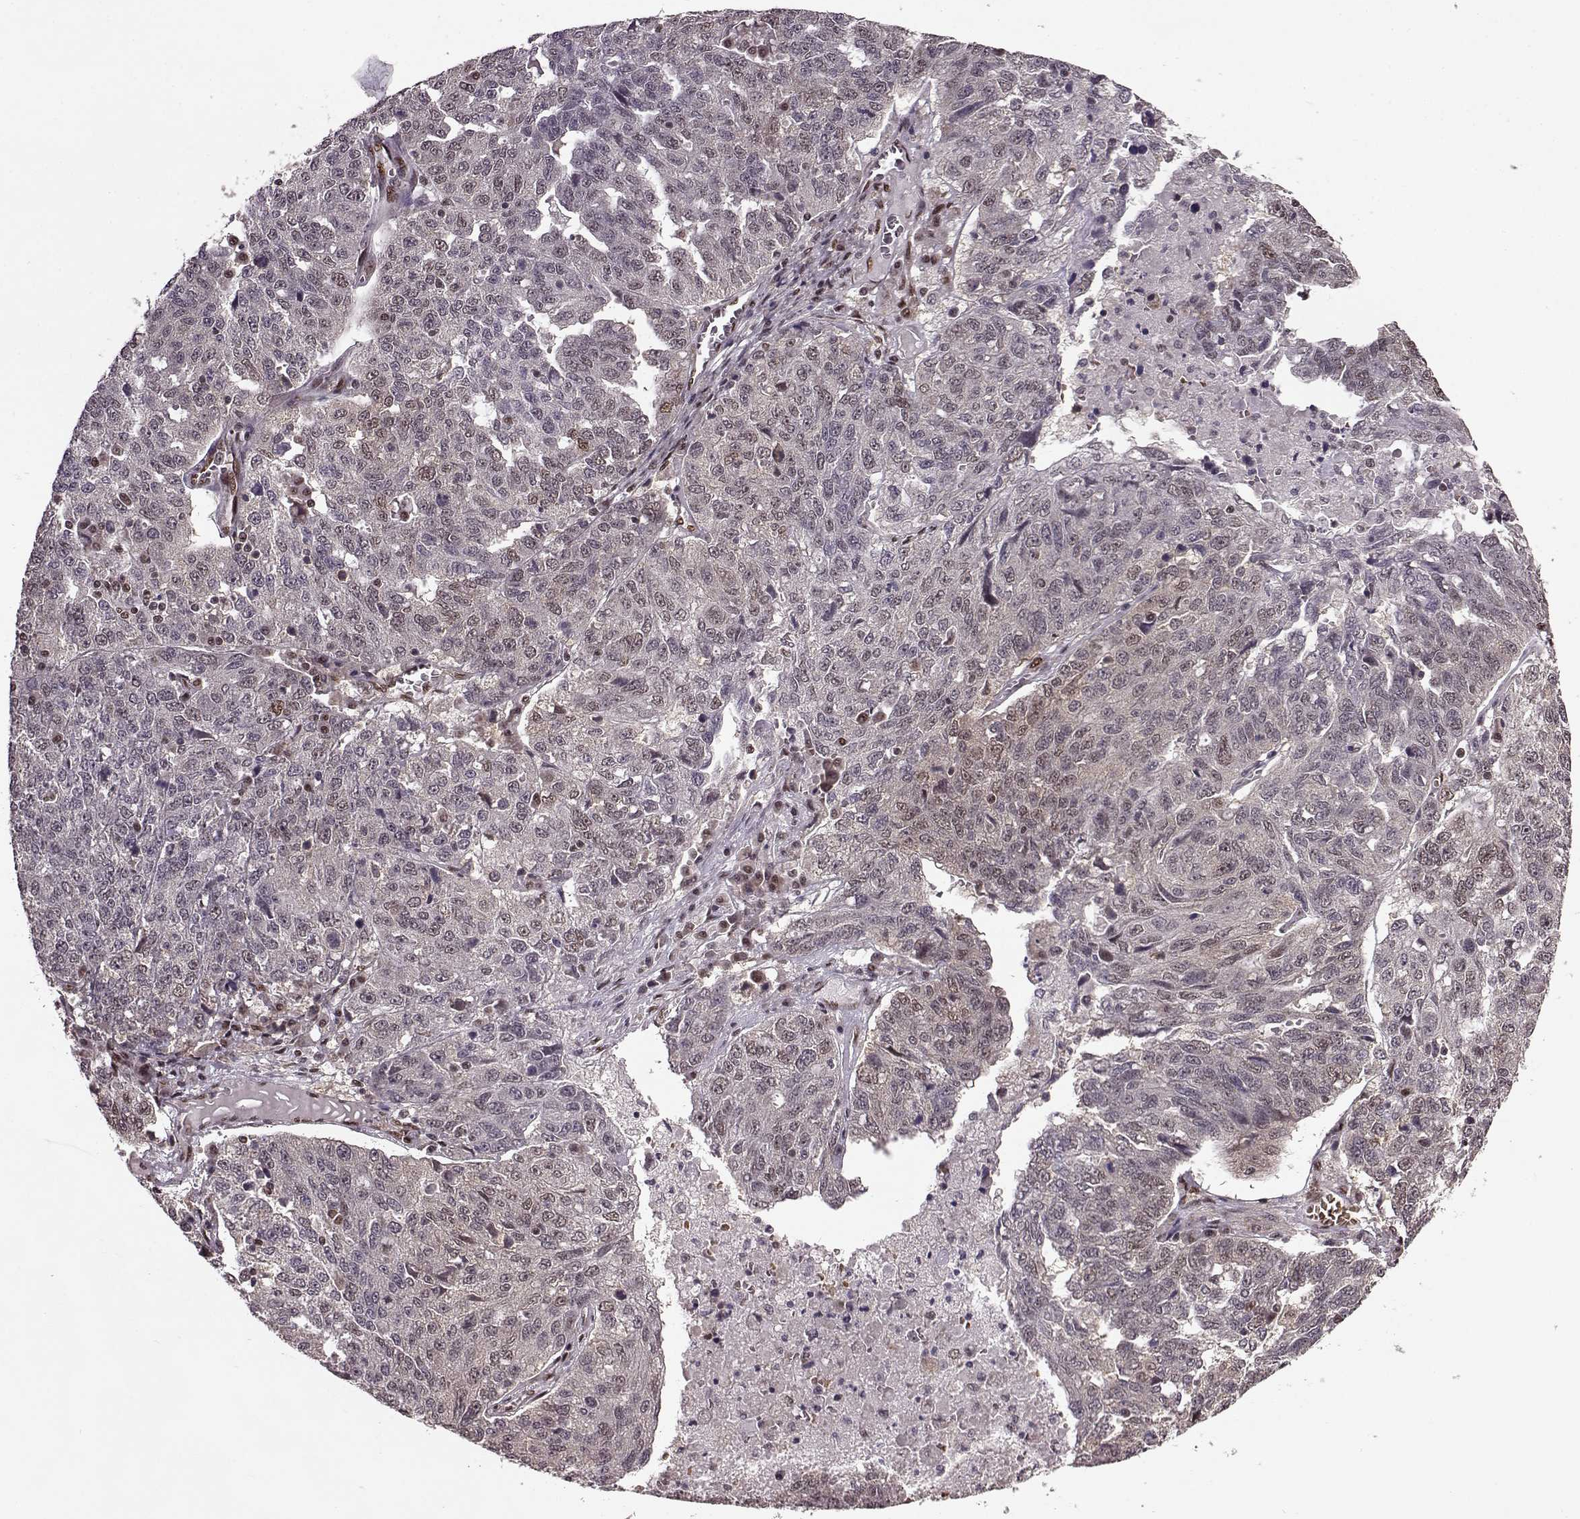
{"staining": {"intensity": "weak", "quantity": "<25%", "location": "nuclear"}, "tissue": "ovarian cancer", "cell_type": "Tumor cells", "image_type": "cancer", "snomed": [{"axis": "morphology", "description": "Cystadenocarcinoma, serous, NOS"}, {"axis": "topography", "description": "Ovary"}], "caption": "An IHC image of ovarian cancer (serous cystadenocarcinoma) is shown. There is no staining in tumor cells of ovarian cancer (serous cystadenocarcinoma).", "gene": "FTO", "patient": {"sex": "female", "age": 71}}